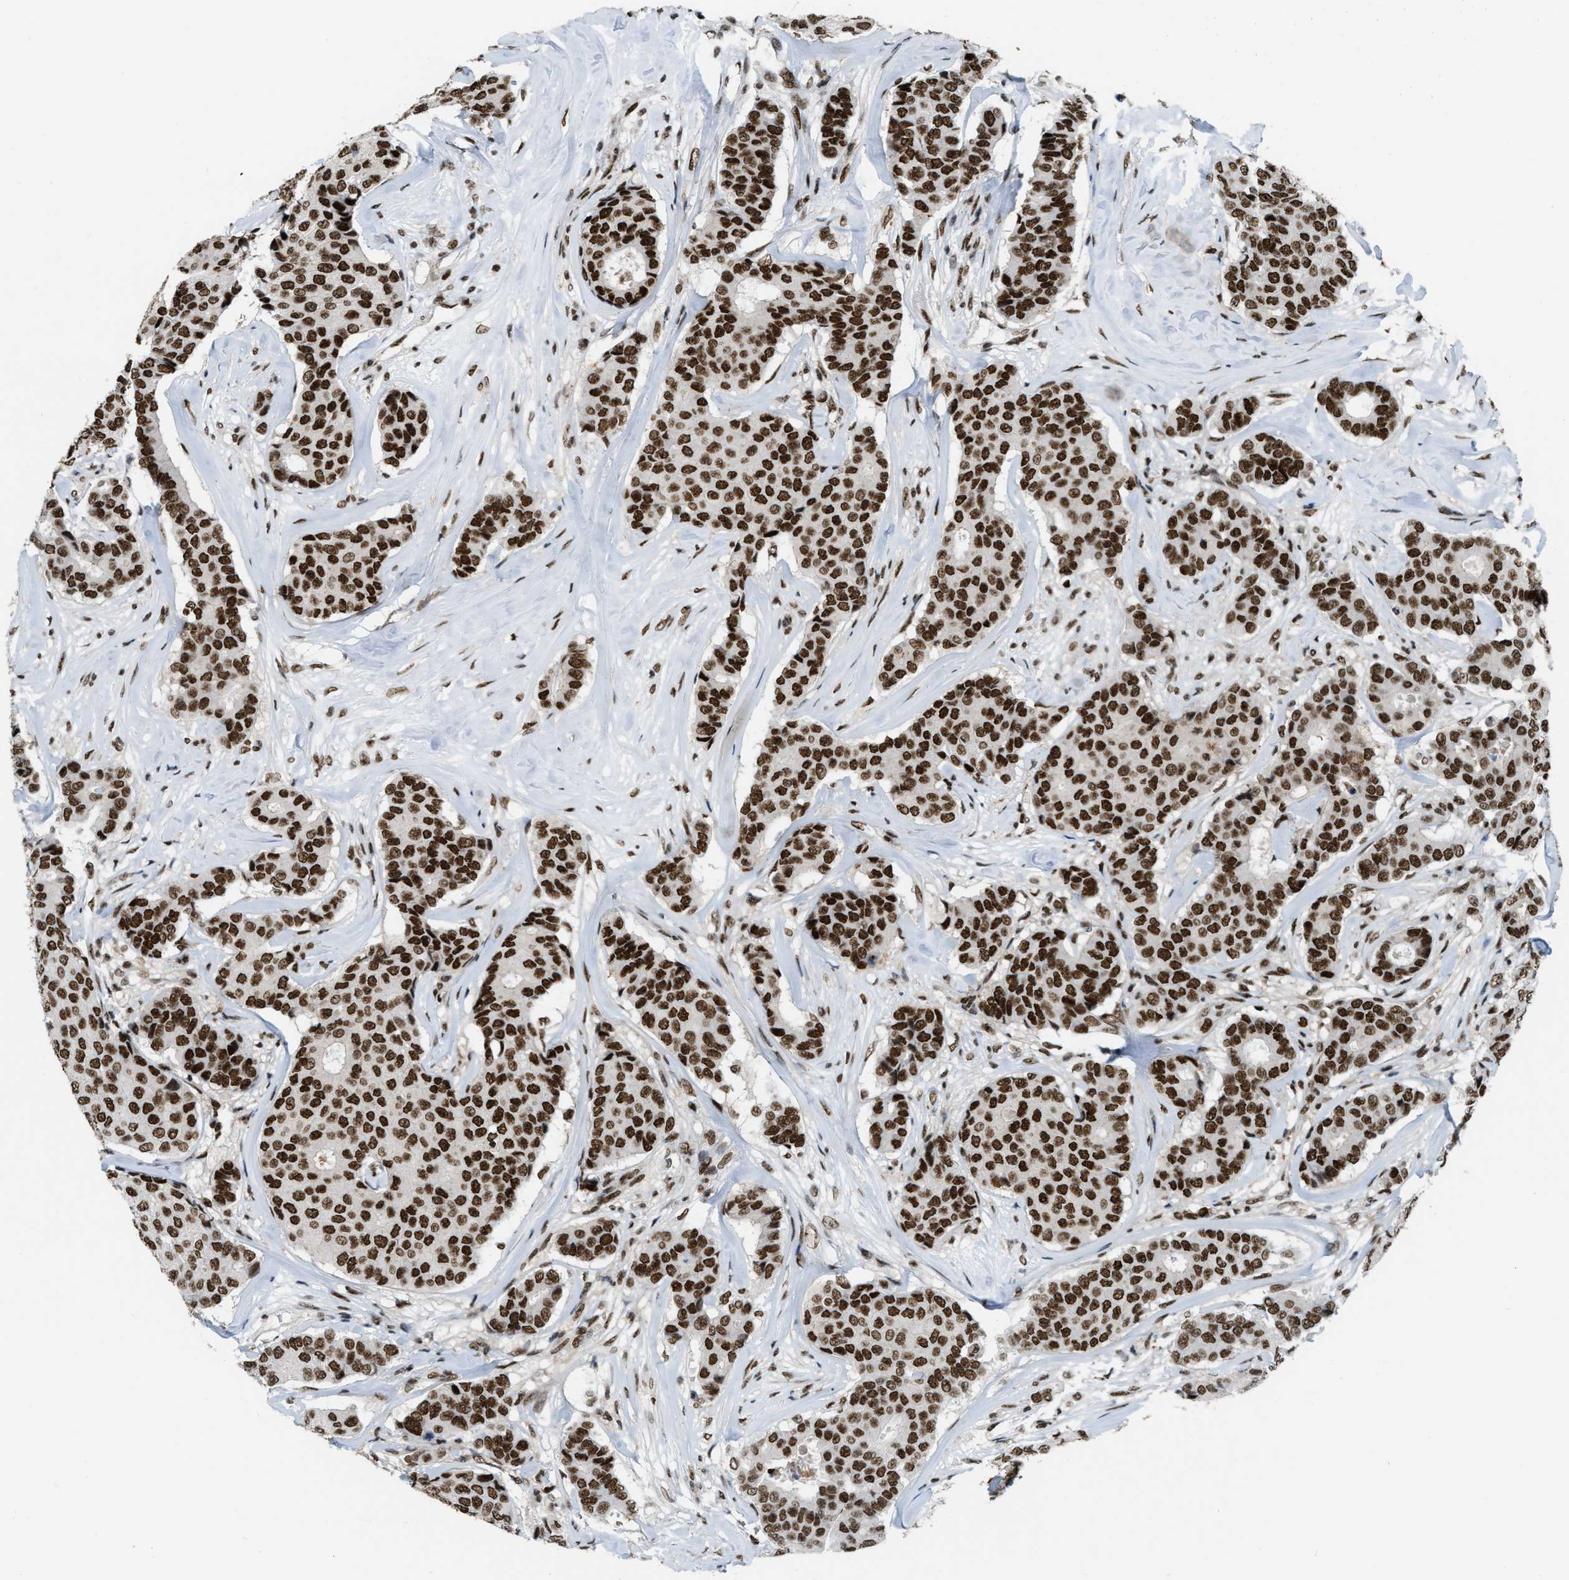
{"staining": {"intensity": "strong", "quantity": ">75%", "location": "nuclear"}, "tissue": "breast cancer", "cell_type": "Tumor cells", "image_type": "cancer", "snomed": [{"axis": "morphology", "description": "Duct carcinoma"}, {"axis": "topography", "description": "Breast"}], "caption": "The photomicrograph exhibits staining of breast invasive ductal carcinoma, revealing strong nuclear protein expression (brown color) within tumor cells.", "gene": "NUMA1", "patient": {"sex": "female", "age": 75}}